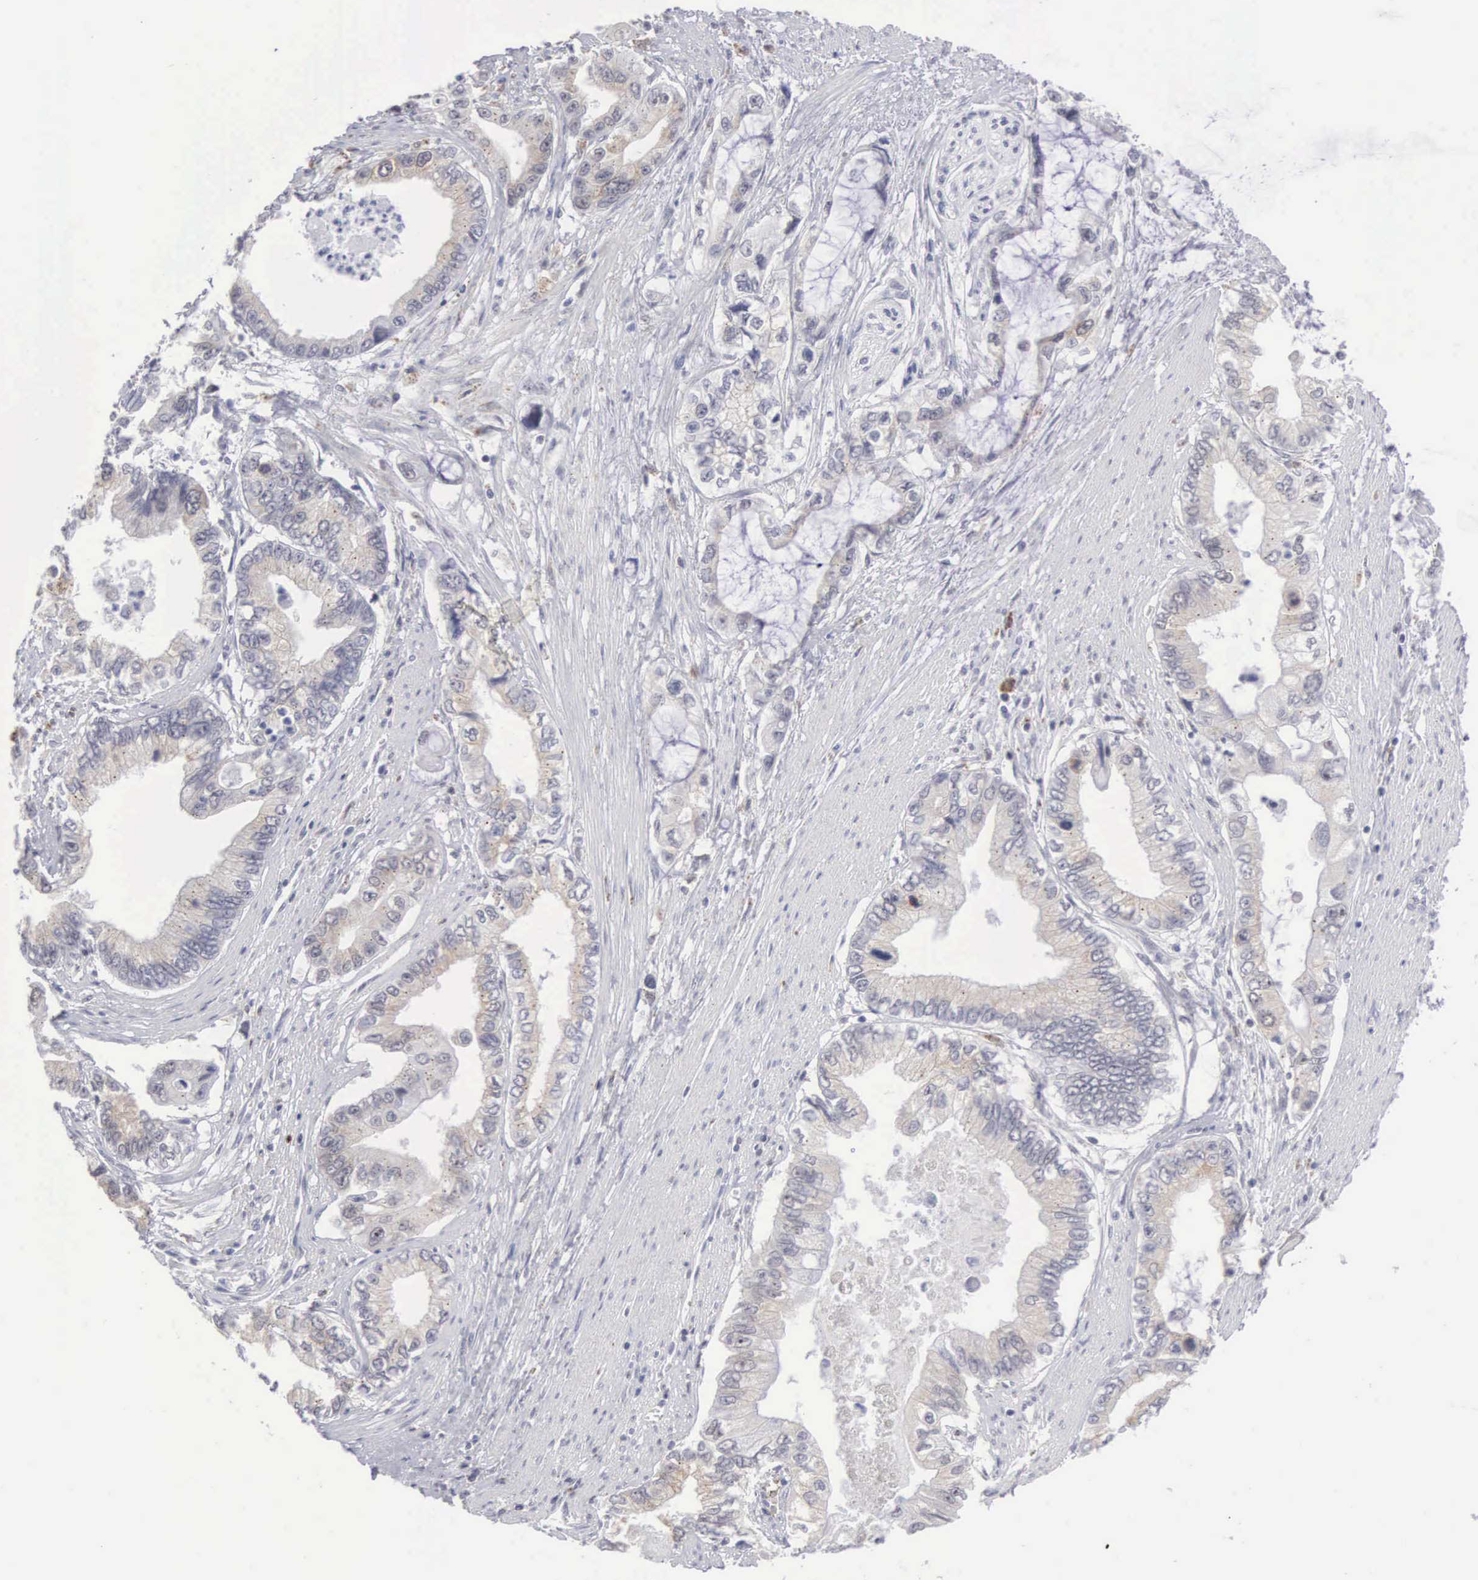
{"staining": {"intensity": "weak", "quantity": "<25%", "location": "cytoplasmic/membranous"}, "tissue": "pancreatic cancer", "cell_type": "Tumor cells", "image_type": "cancer", "snomed": [{"axis": "morphology", "description": "Adenocarcinoma, NOS"}, {"axis": "topography", "description": "Pancreas"}, {"axis": "topography", "description": "Stomach, upper"}], "caption": "Immunohistochemical staining of adenocarcinoma (pancreatic) exhibits no significant expression in tumor cells.", "gene": "MNAT1", "patient": {"sex": "male", "age": 77}}